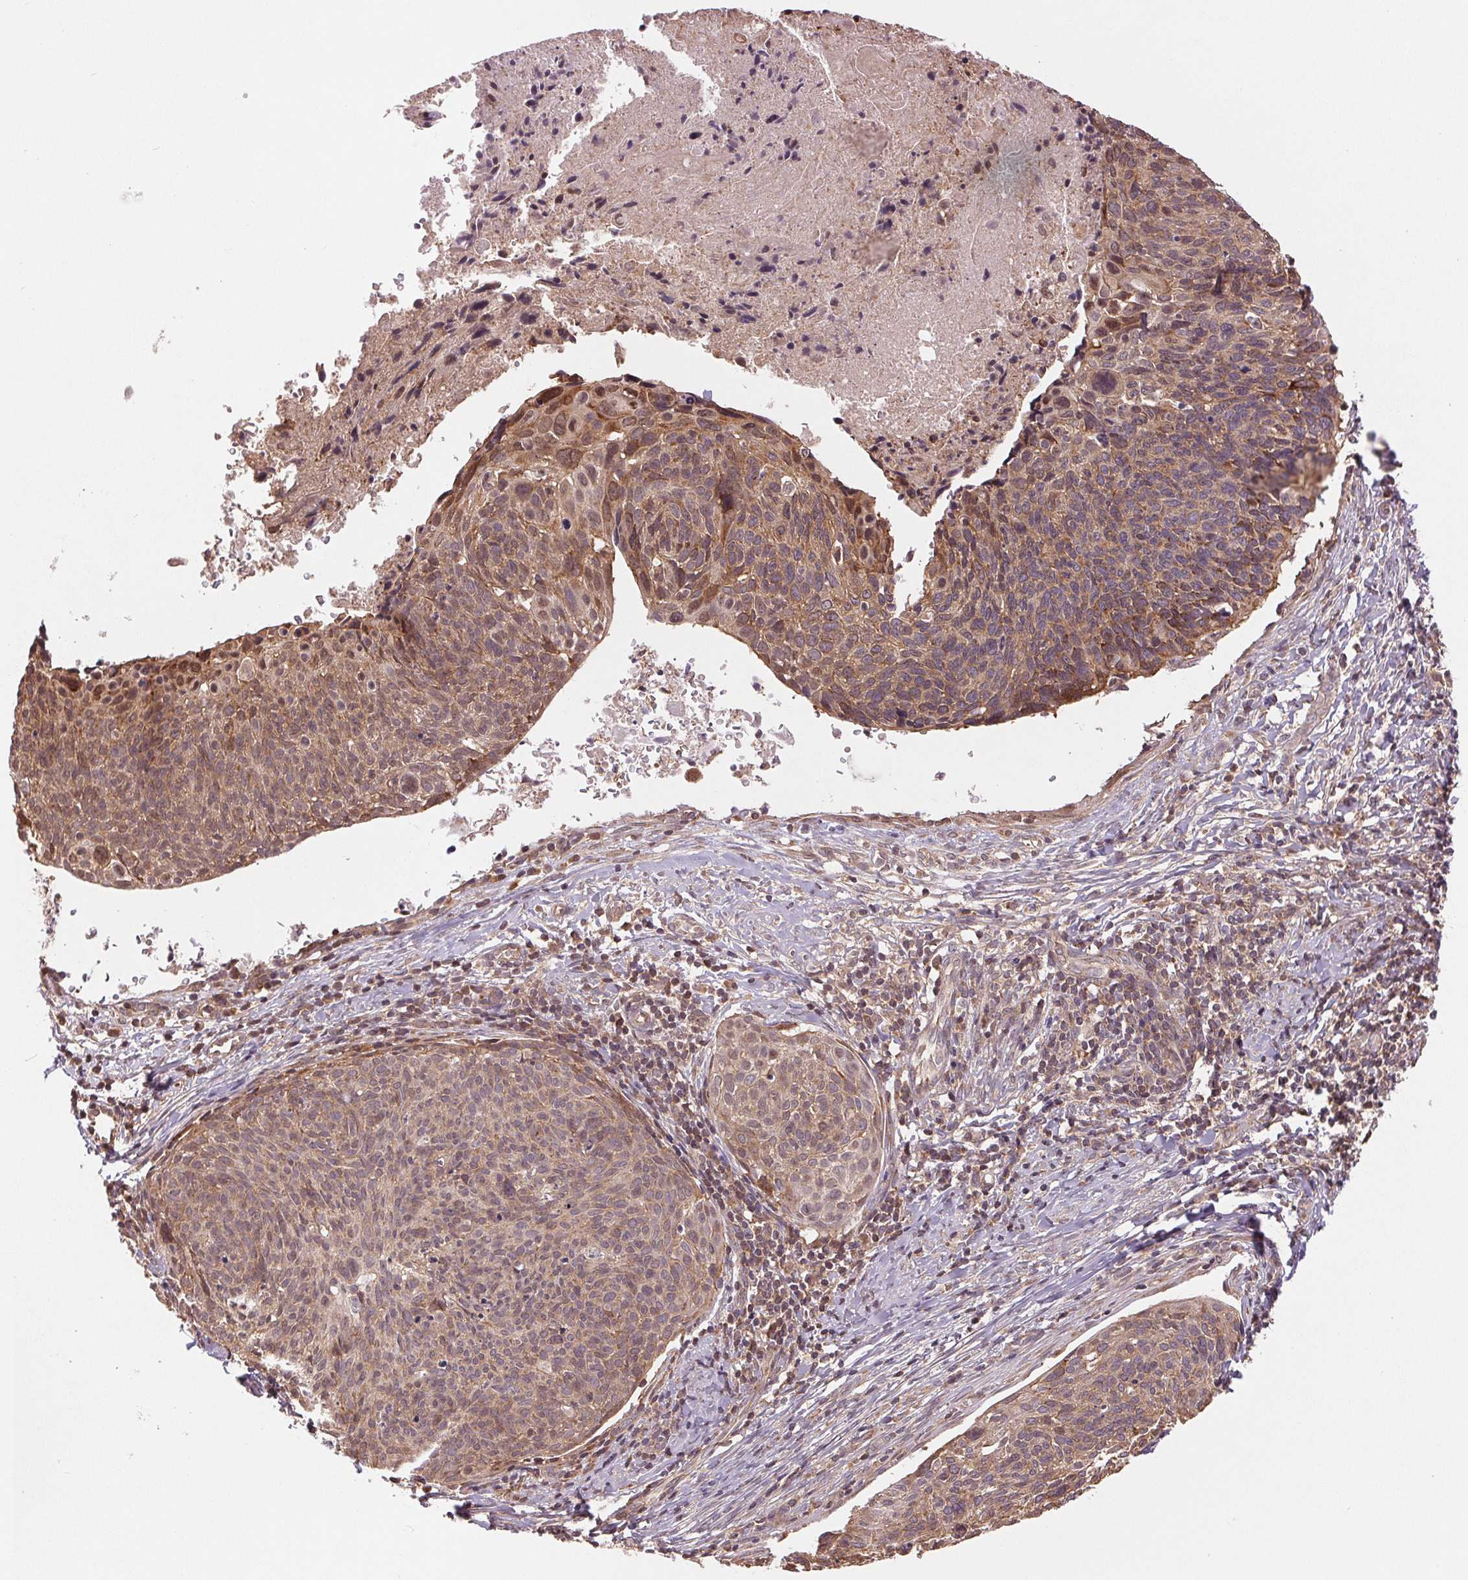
{"staining": {"intensity": "moderate", "quantity": ">75%", "location": "cytoplasmic/membranous,nuclear"}, "tissue": "cervical cancer", "cell_type": "Tumor cells", "image_type": "cancer", "snomed": [{"axis": "morphology", "description": "Squamous cell carcinoma, NOS"}, {"axis": "topography", "description": "Cervix"}], "caption": "DAB (3,3'-diaminobenzidine) immunohistochemical staining of cervical cancer displays moderate cytoplasmic/membranous and nuclear protein staining in about >75% of tumor cells.", "gene": "BTF3L4", "patient": {"sex": "female", "age": 49}}